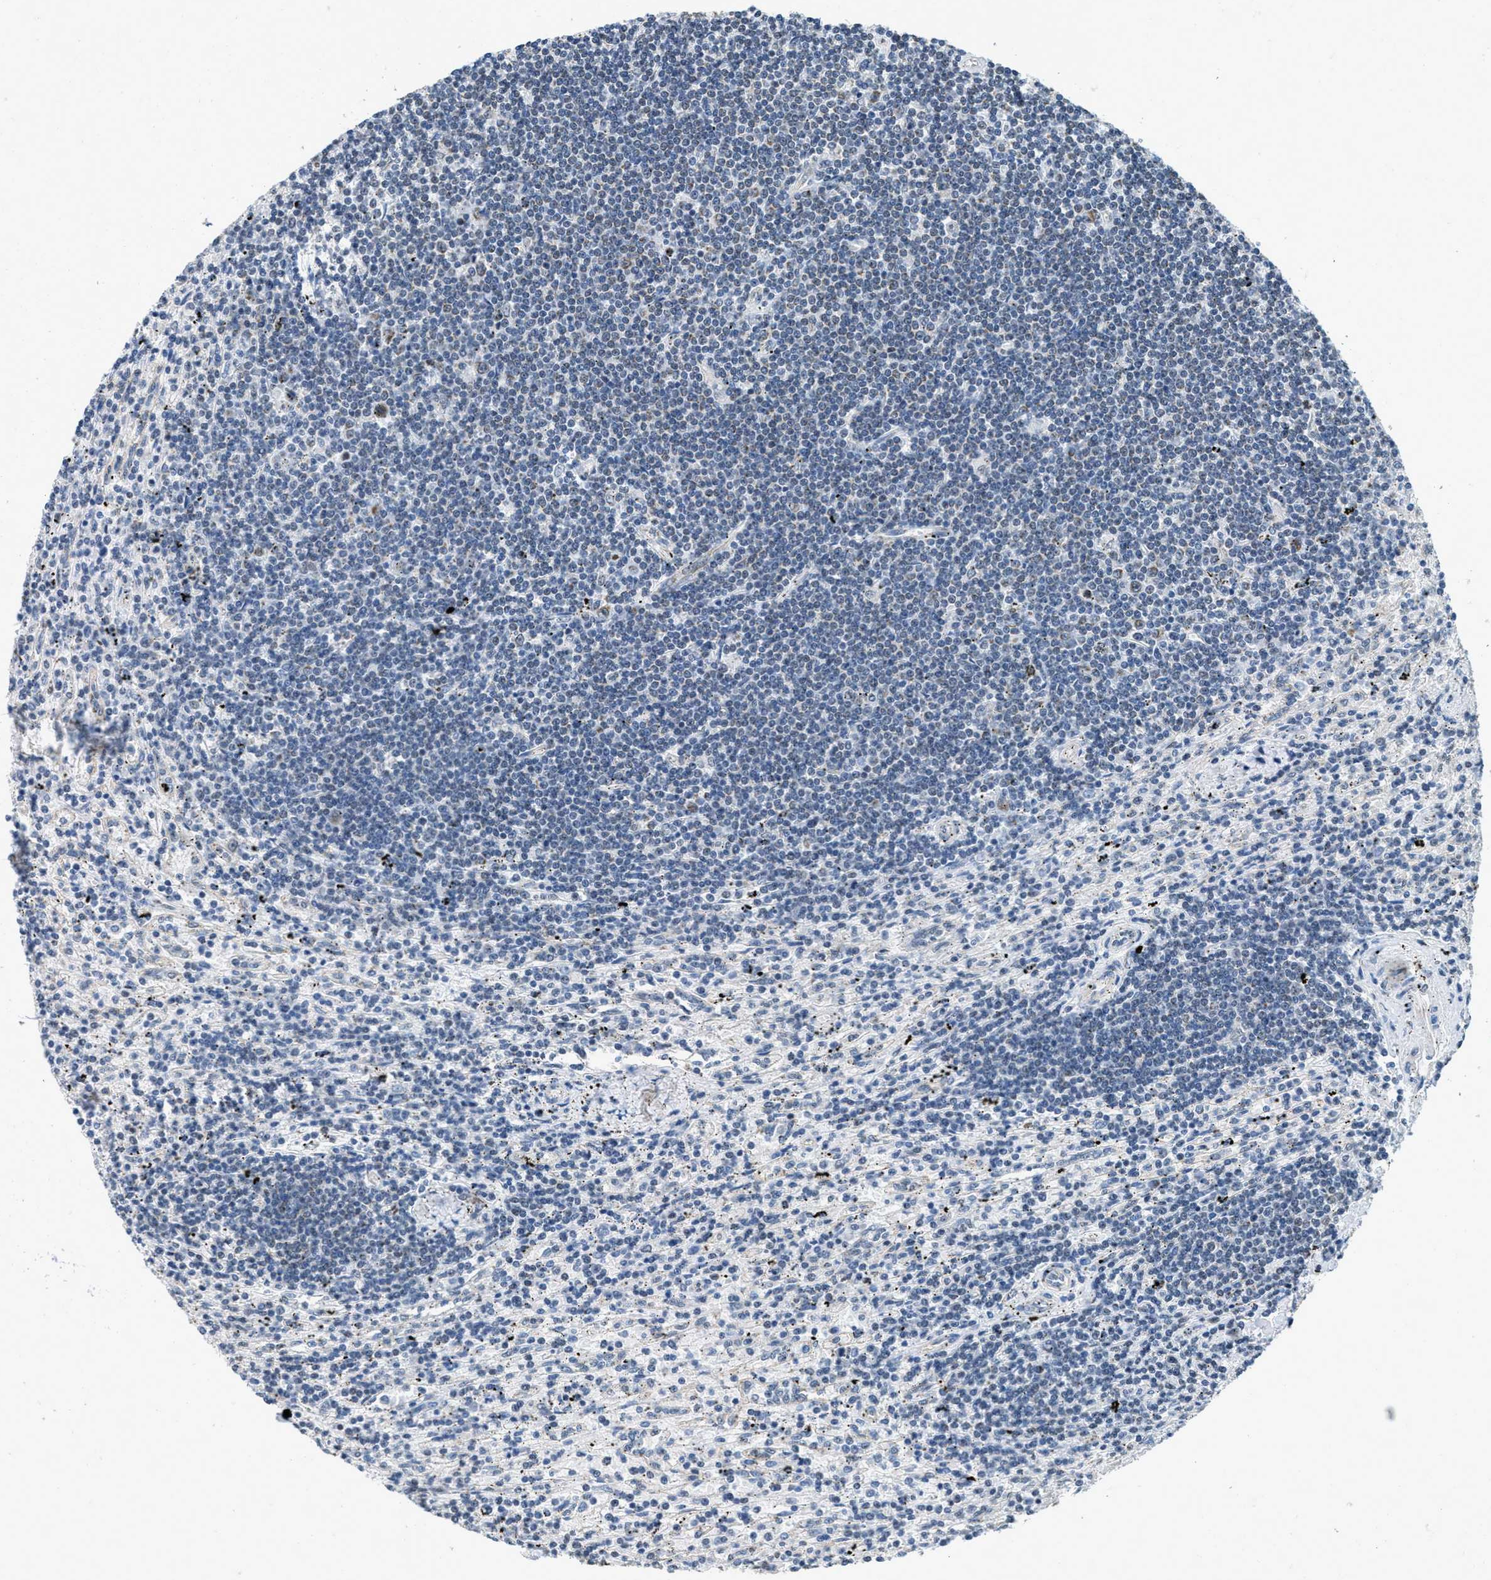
{"staining": {"intensity": "negative", "quantity": "none", "location": "none"}, "tissue": "lymphoma", "cell_type": "Tumor cells", "image_type": "cancer", "snomed": [{"axis": "morphology", "description": "Malignant lymphoma, non-Hodgkin's type, Low grade"}, {"axis": "topography", "description": "Spleen"}], "caption": "Tumor cells are negative for protein expression in human low-grade malignant lymphoma, non-Hodgkin's type.", "gene": "TOMM70", "patient": {"sex": "male", "age": 76}}